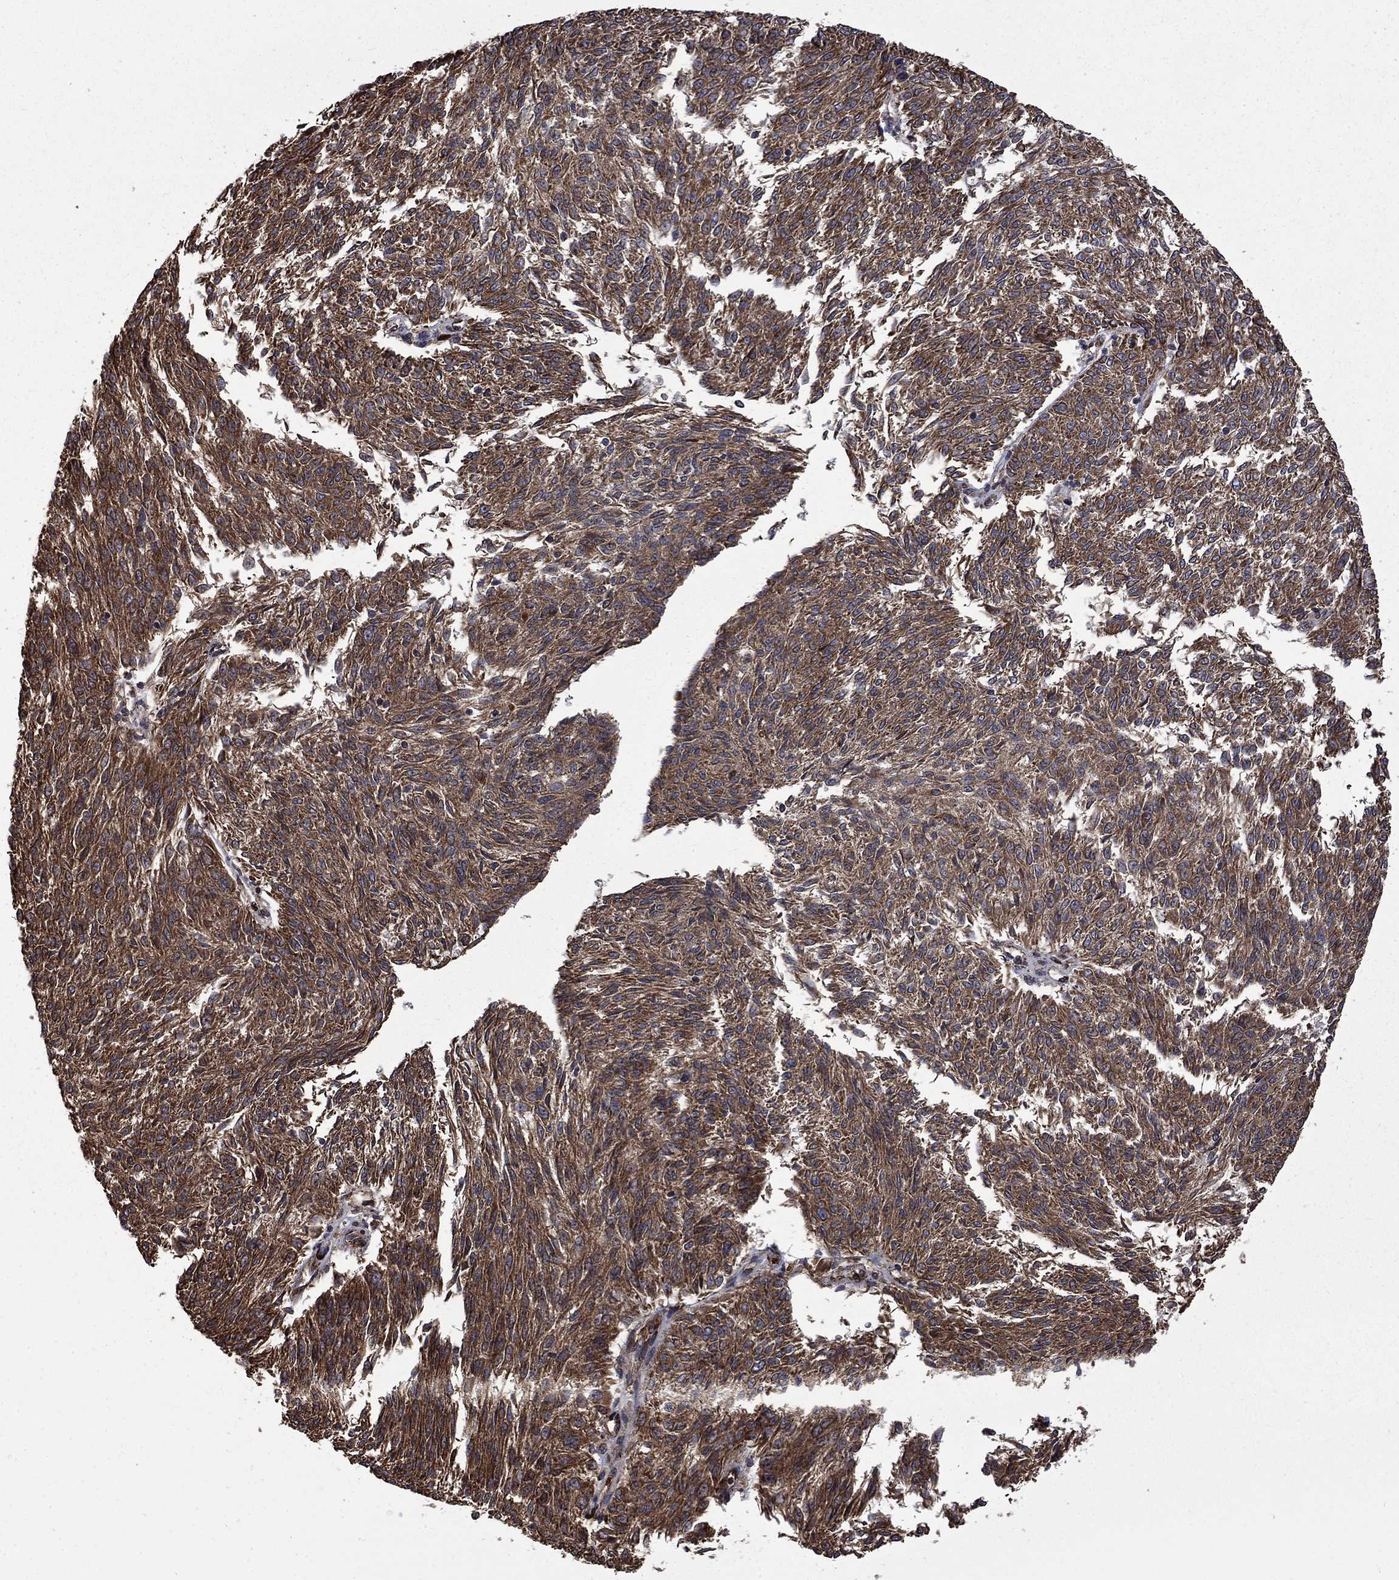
{"staining": {"intensity": "strong", "quantity": ">75%", "location": "cytoplasmic/membranous"}, "tissue": "melanoma", "cell_type": "Tumor cells", "image_type": "cancer", "snomed": [{"axis": "morphology", "description": "Malignant melanoma, NOS"}, {"axis": "topography", "description": "Skin"}], "caption": "Strong cytoplasmic/membranous positivity is present in about >75% of tumor cells in malignant melanoma. The protein is shown in brown color, while the nuclei are stained blue.", "gene": "CUTC", "patient": {"sex": "female", "age": 72}}